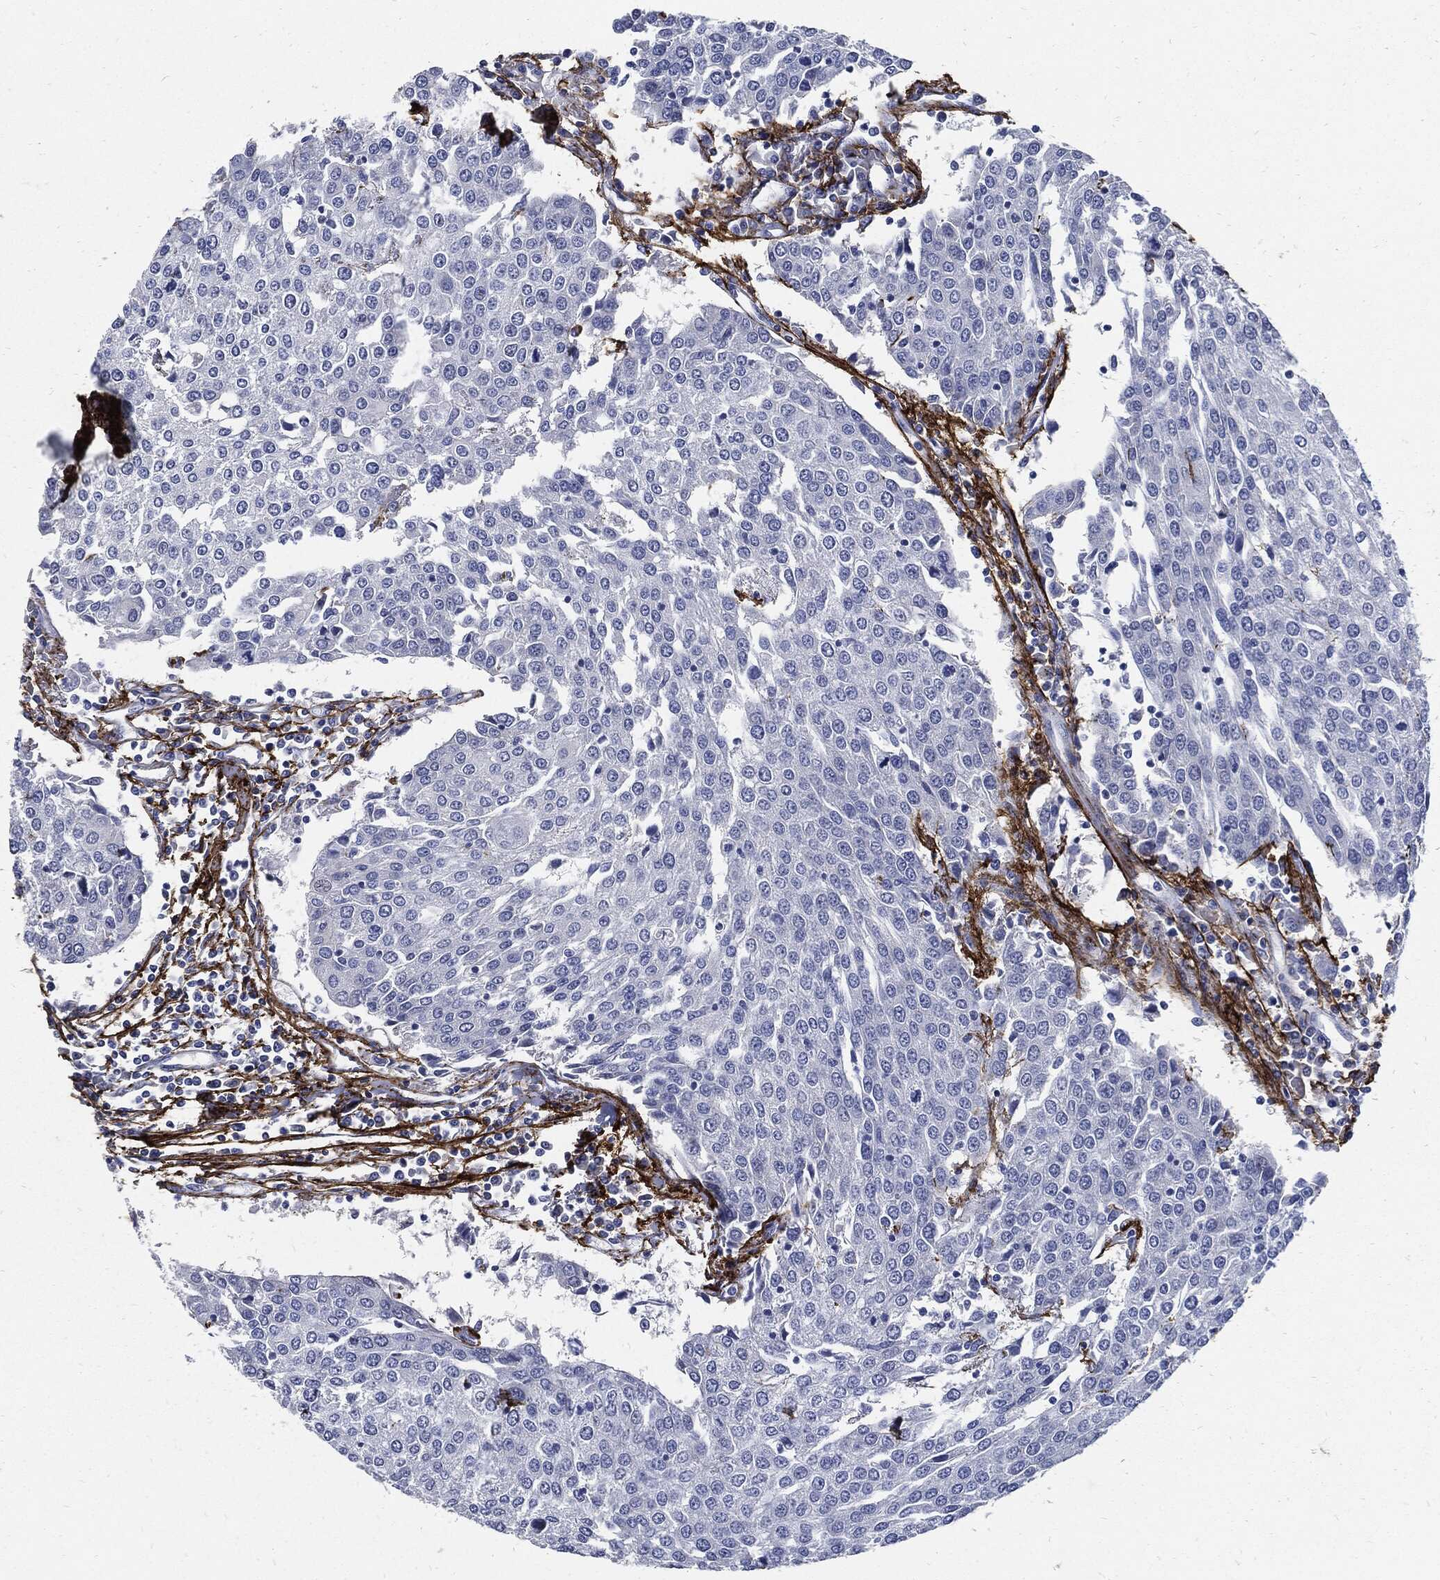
{"staining": {"intensity": "negative", "quantity": "none", "location": "none"}, "tissue": "urothelial cancer", "cell_type": "Tumor cells", "image_type": "cancer", "snomed": [{"axis": "morphology", "description": "Urothelial carcinoma, High grade"}, {"axis": "topography", "description": "Urinary bladder"}], "caption": "This histopathology image is of urothelial cancer stained with immunohistochemistry (IHC) to label a protein in brown with the nuclei are counter-stained blue. There is no positivity in tumor cells.", "gene": "FBN1", "patient": {"sex": "female", "age": 85}}